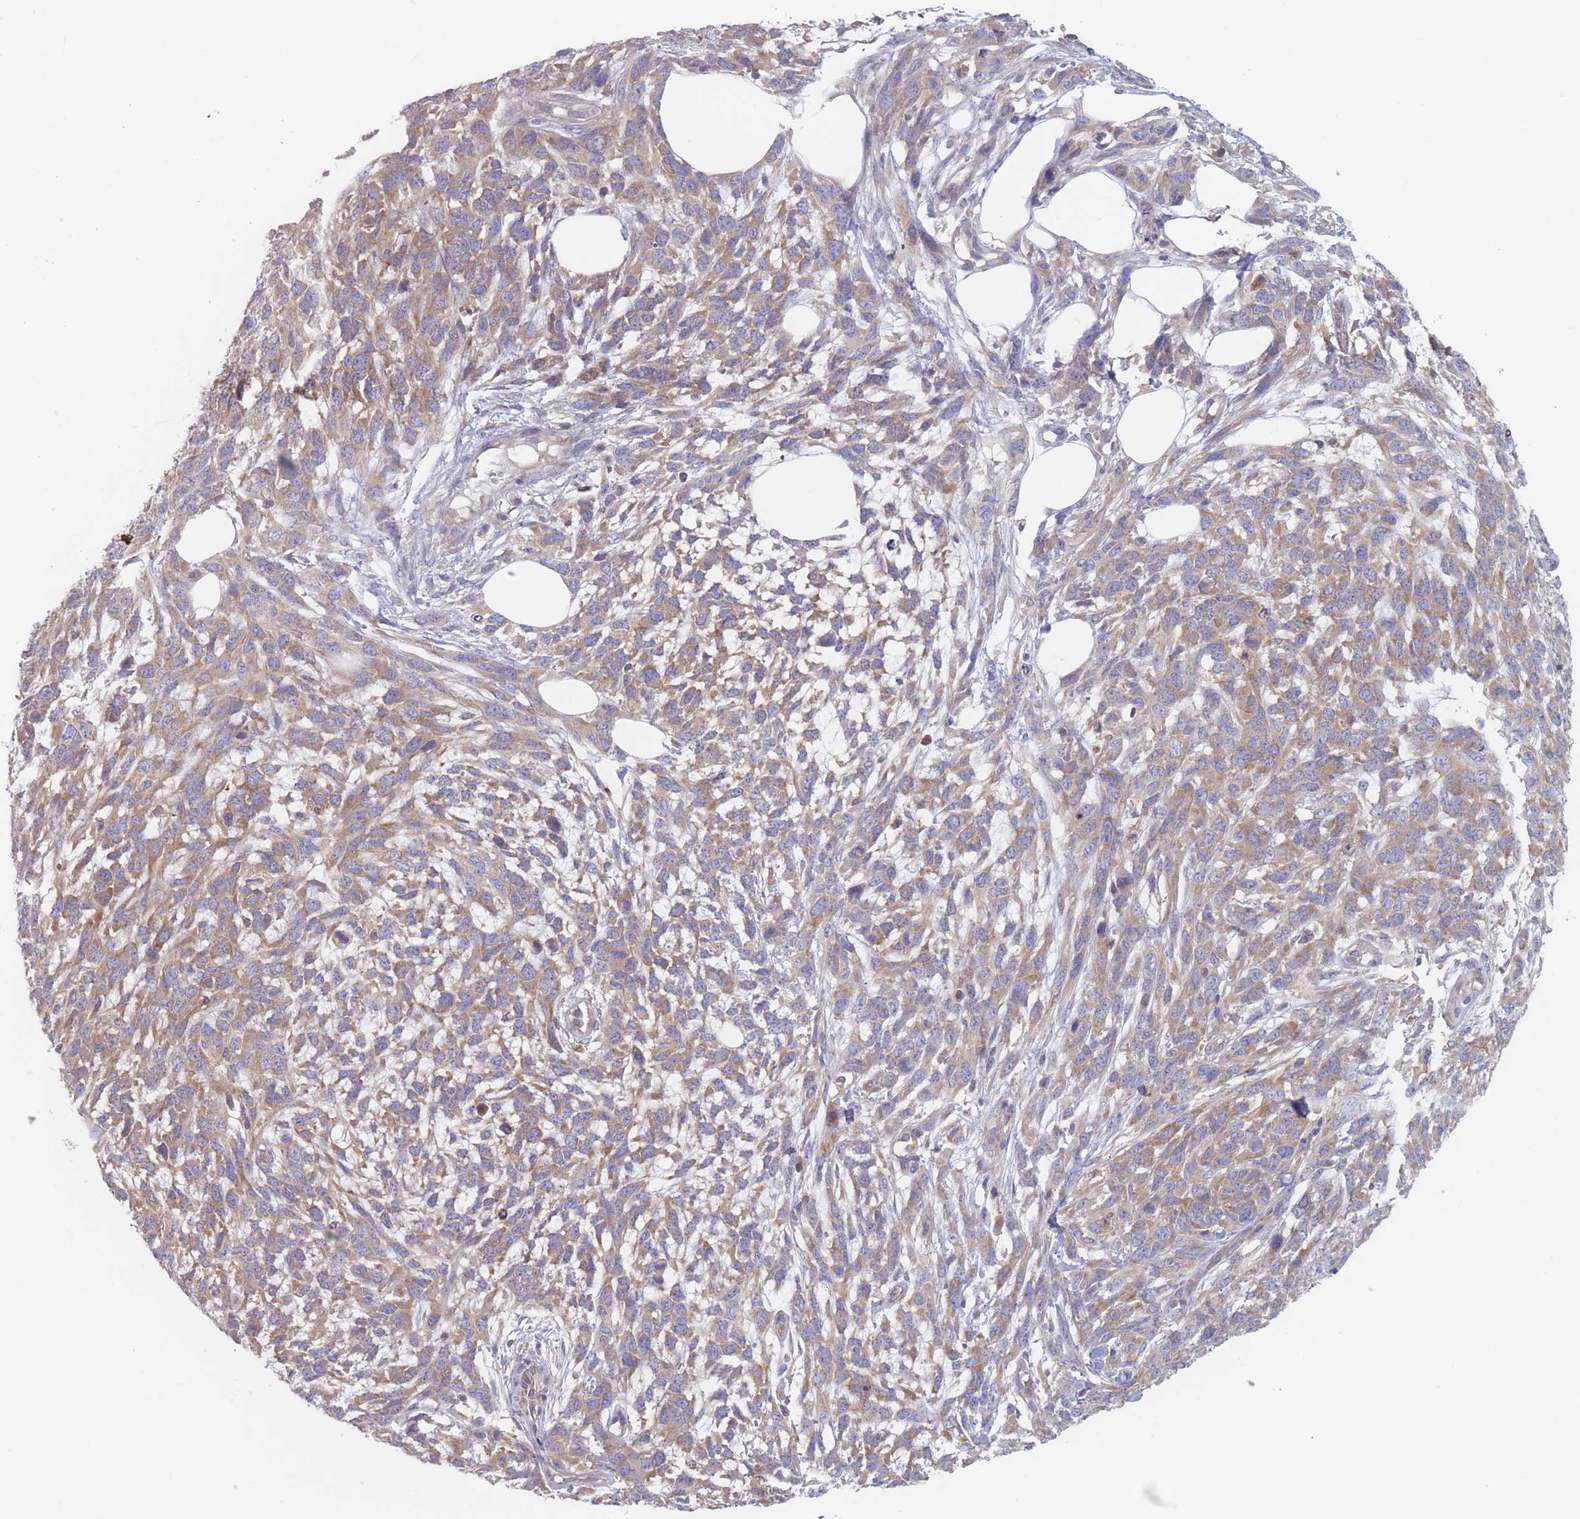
{"staining": {"intensity": "moderate", "quantity": ">75%", "location": "cytoplasmic/membranous"}, "tissue": "melanoma", "cell_type": "Tumor cells", "image_type": "cancer", "snomed": [{"axis": "morphology", "description": "Normal morphology"}, {"axis": "morphology", "description": "Malignant melanoma, NOS"}, {"axis": "topography", "description": "Skin"}], "caption": "Approximately >75% of tumor cells in melanoma display moderate cytoplasmic/membranous protein staining as visualized by brown immunohistochemical staining.", "gene": "EFCC1", "patient": {"sex": "female", "age": 72}}